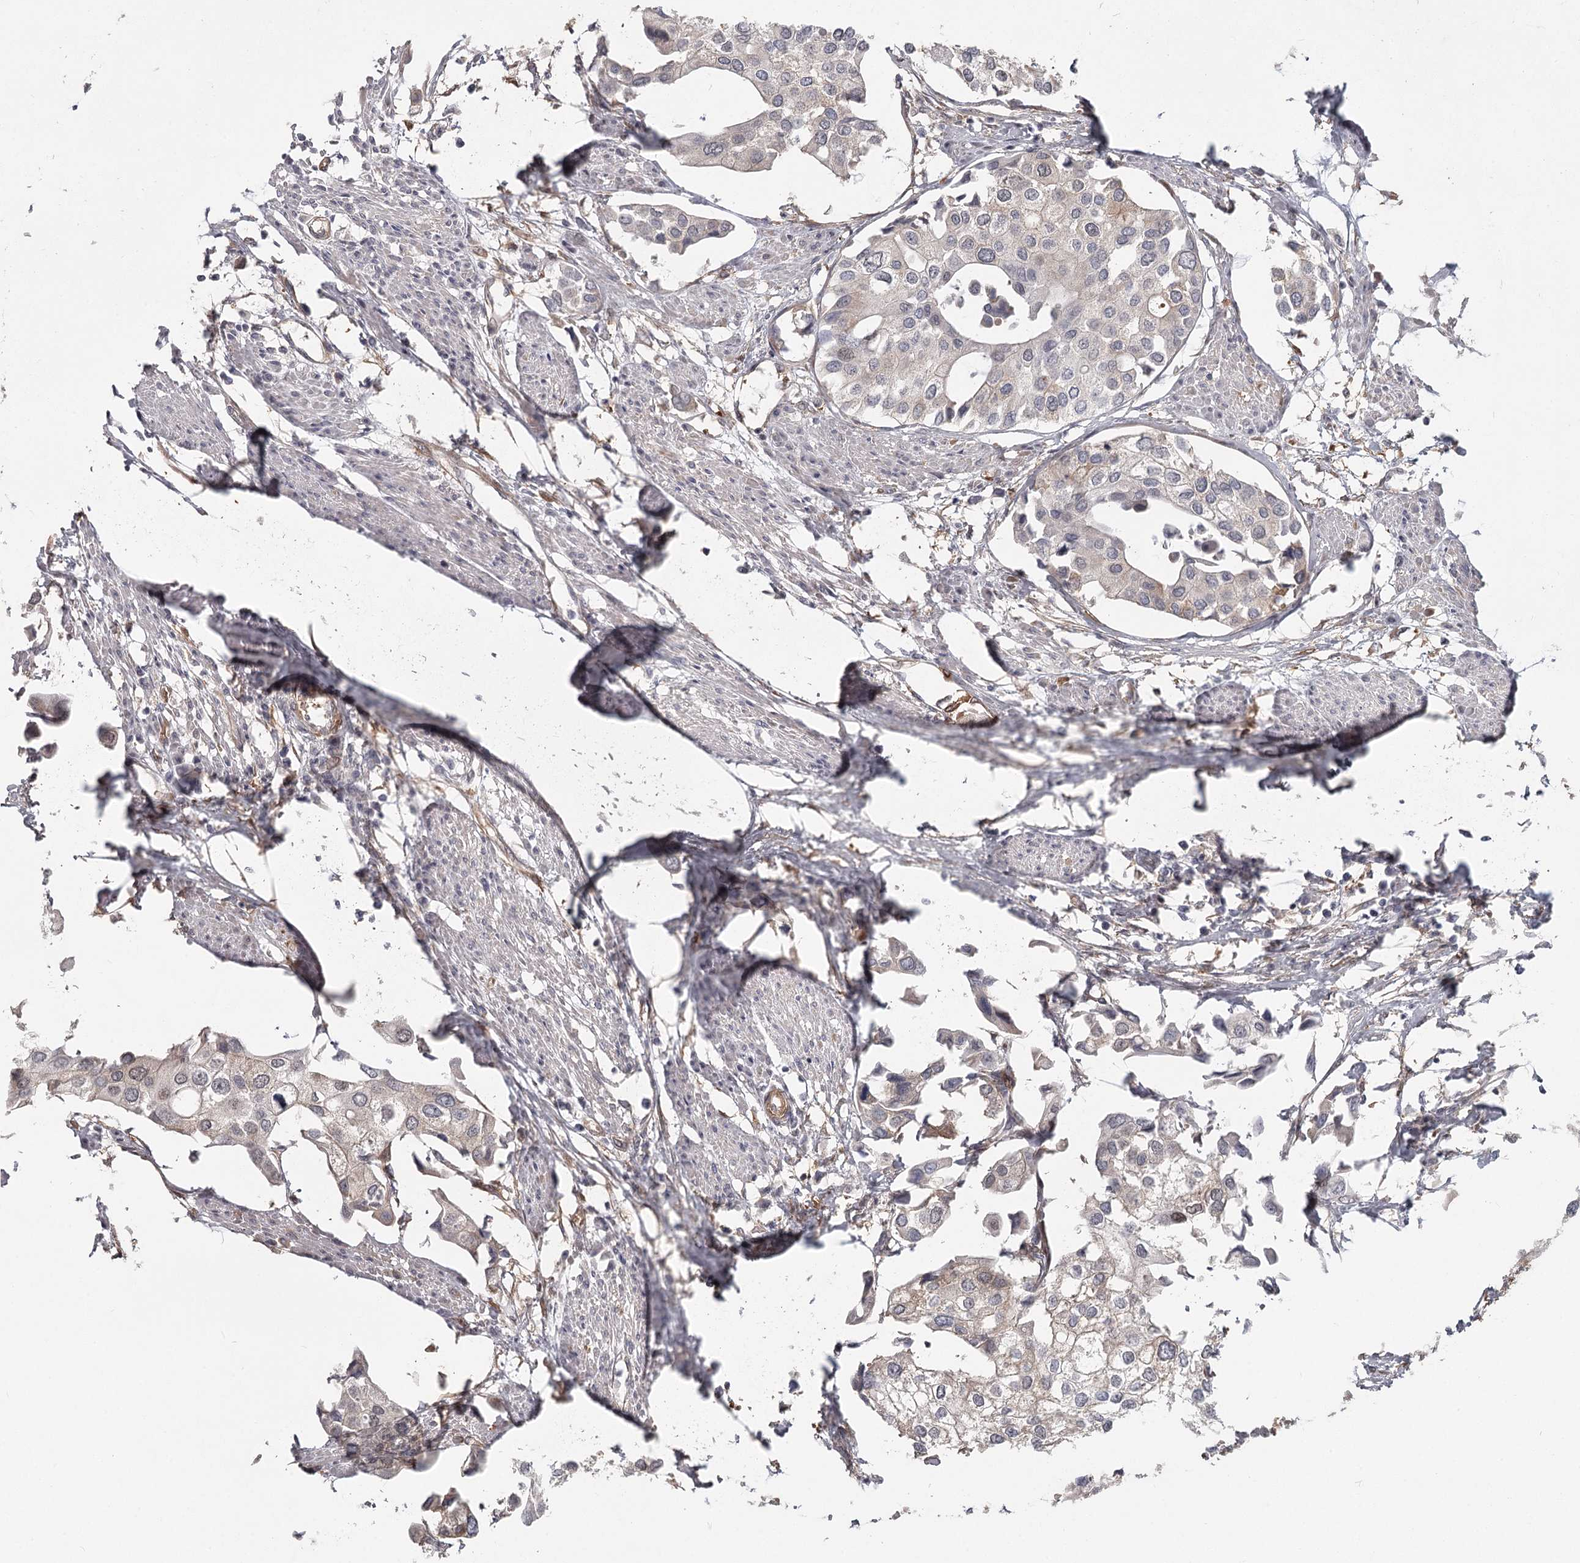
{"staining": {"intensity": "weak", "quantity": "<25%", "location": "cytoplasmic/membranous"}, "tissue": "urothelial cancer", "cell_type": "Tumor cells", "image_type": "cancer", "snomed": [{"axis": "morphology", "description": "Urothelial carcinoma, High grade"}, {"axis": "topography", "description": "Urinary bladder"}], "caption": "DAB immunohistochemical staining of urothelial carcinoma (high-grade) reveals no significant staining in tumor cells.", "gene": "CCNG2", "patient": {"sex": "male", "age": 64}}